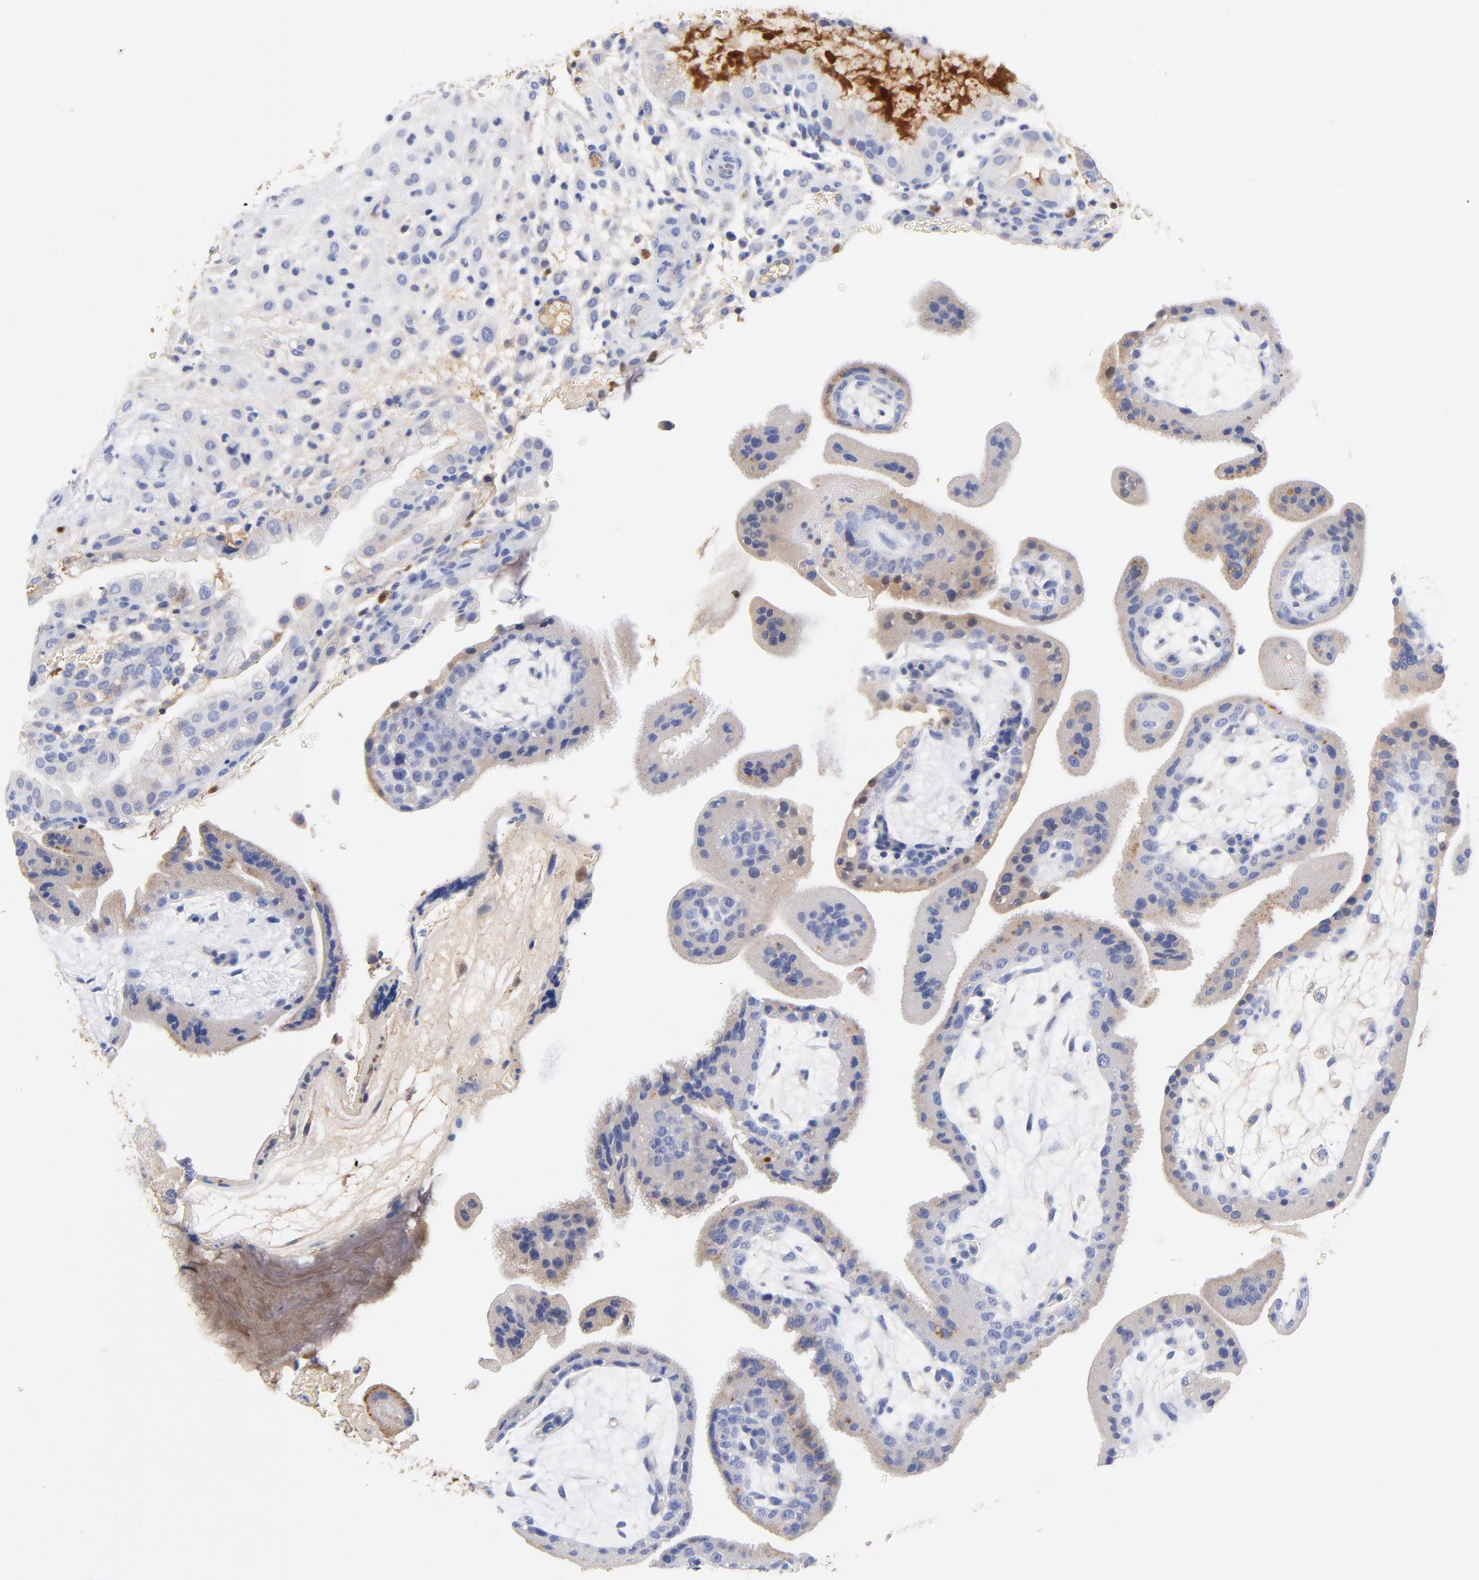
{"staining": {"intensity": "negative", "quantity": "none", "location": "none"}, "tissue": "placenta", "cell_type": "Decidual cells", "image_type": "normal", "snomed": [{"axis": "morphology", "description": "Normal tissue, NOS"}, {"axis": "topography", "description": "Placenta"}], "caption": "Decidual cells show no significant staining in benign placenta. (Immunohistochemistry, brightfield microscopy, high magnification).", "gene": "IGLV3", "patient": {"sex": "female", "age": 35}}